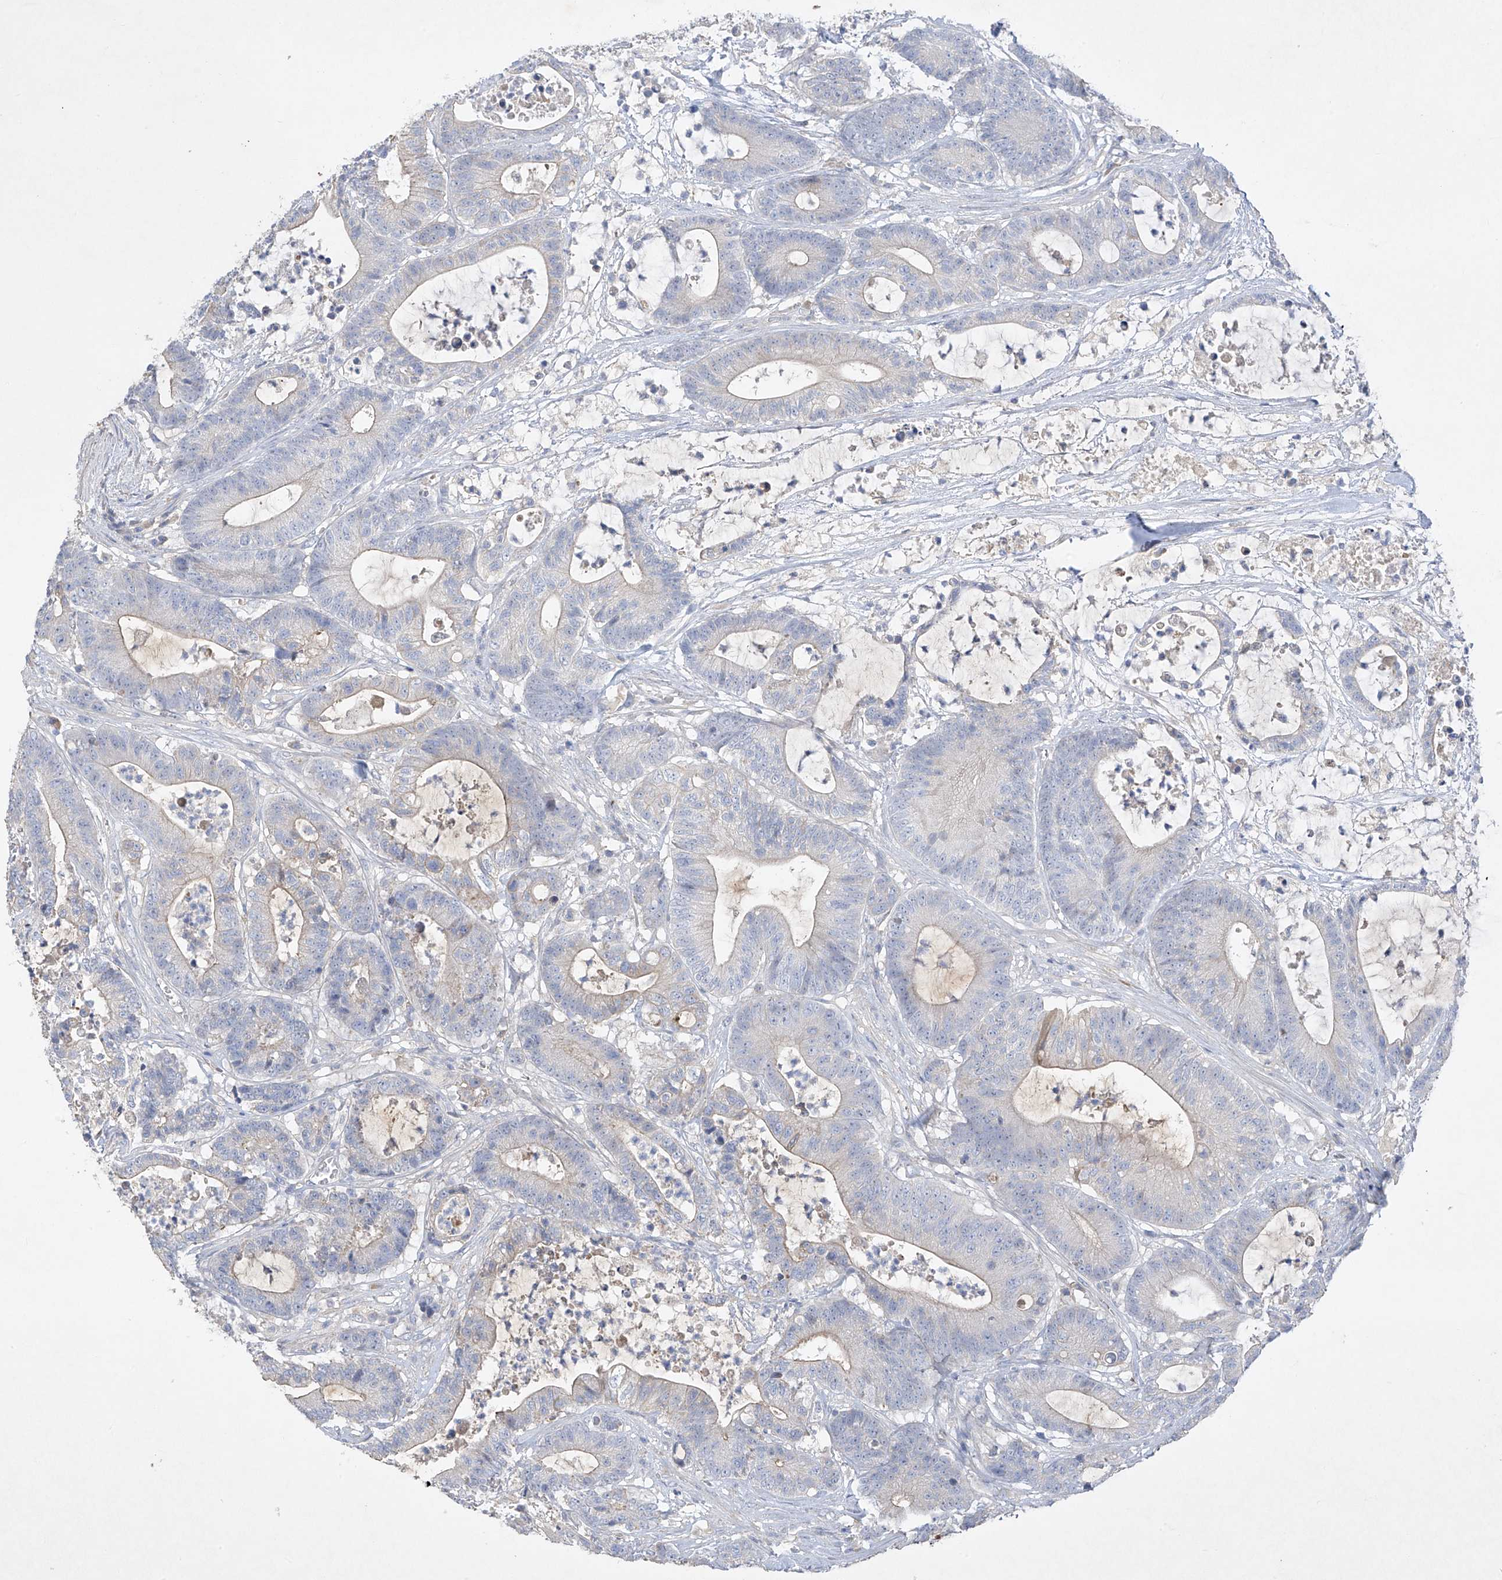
{"staining": {"intensity": "weak", "quantity": "25%-75%", "location": "cytoplasmic/membranous"}, "tissue": "colorectal cancer", "cell_type": "Tumor cells", "image_type": "cancer", "snomed": [{"axis": "morphology", "description": "Adenocarcinoma, NOS"}, {"axis": "topography", "description": "Colon"}], "caption": "A high-resolution micrograph shows immunohistochemistry staining of colorectal adenocarcinoma, which reveals weak cytoplasmic/membranous staining in approximately 25%-75% of tumor cells.", "gene": "PRSS12", "patient": {"sex": "female", "age": 84}}